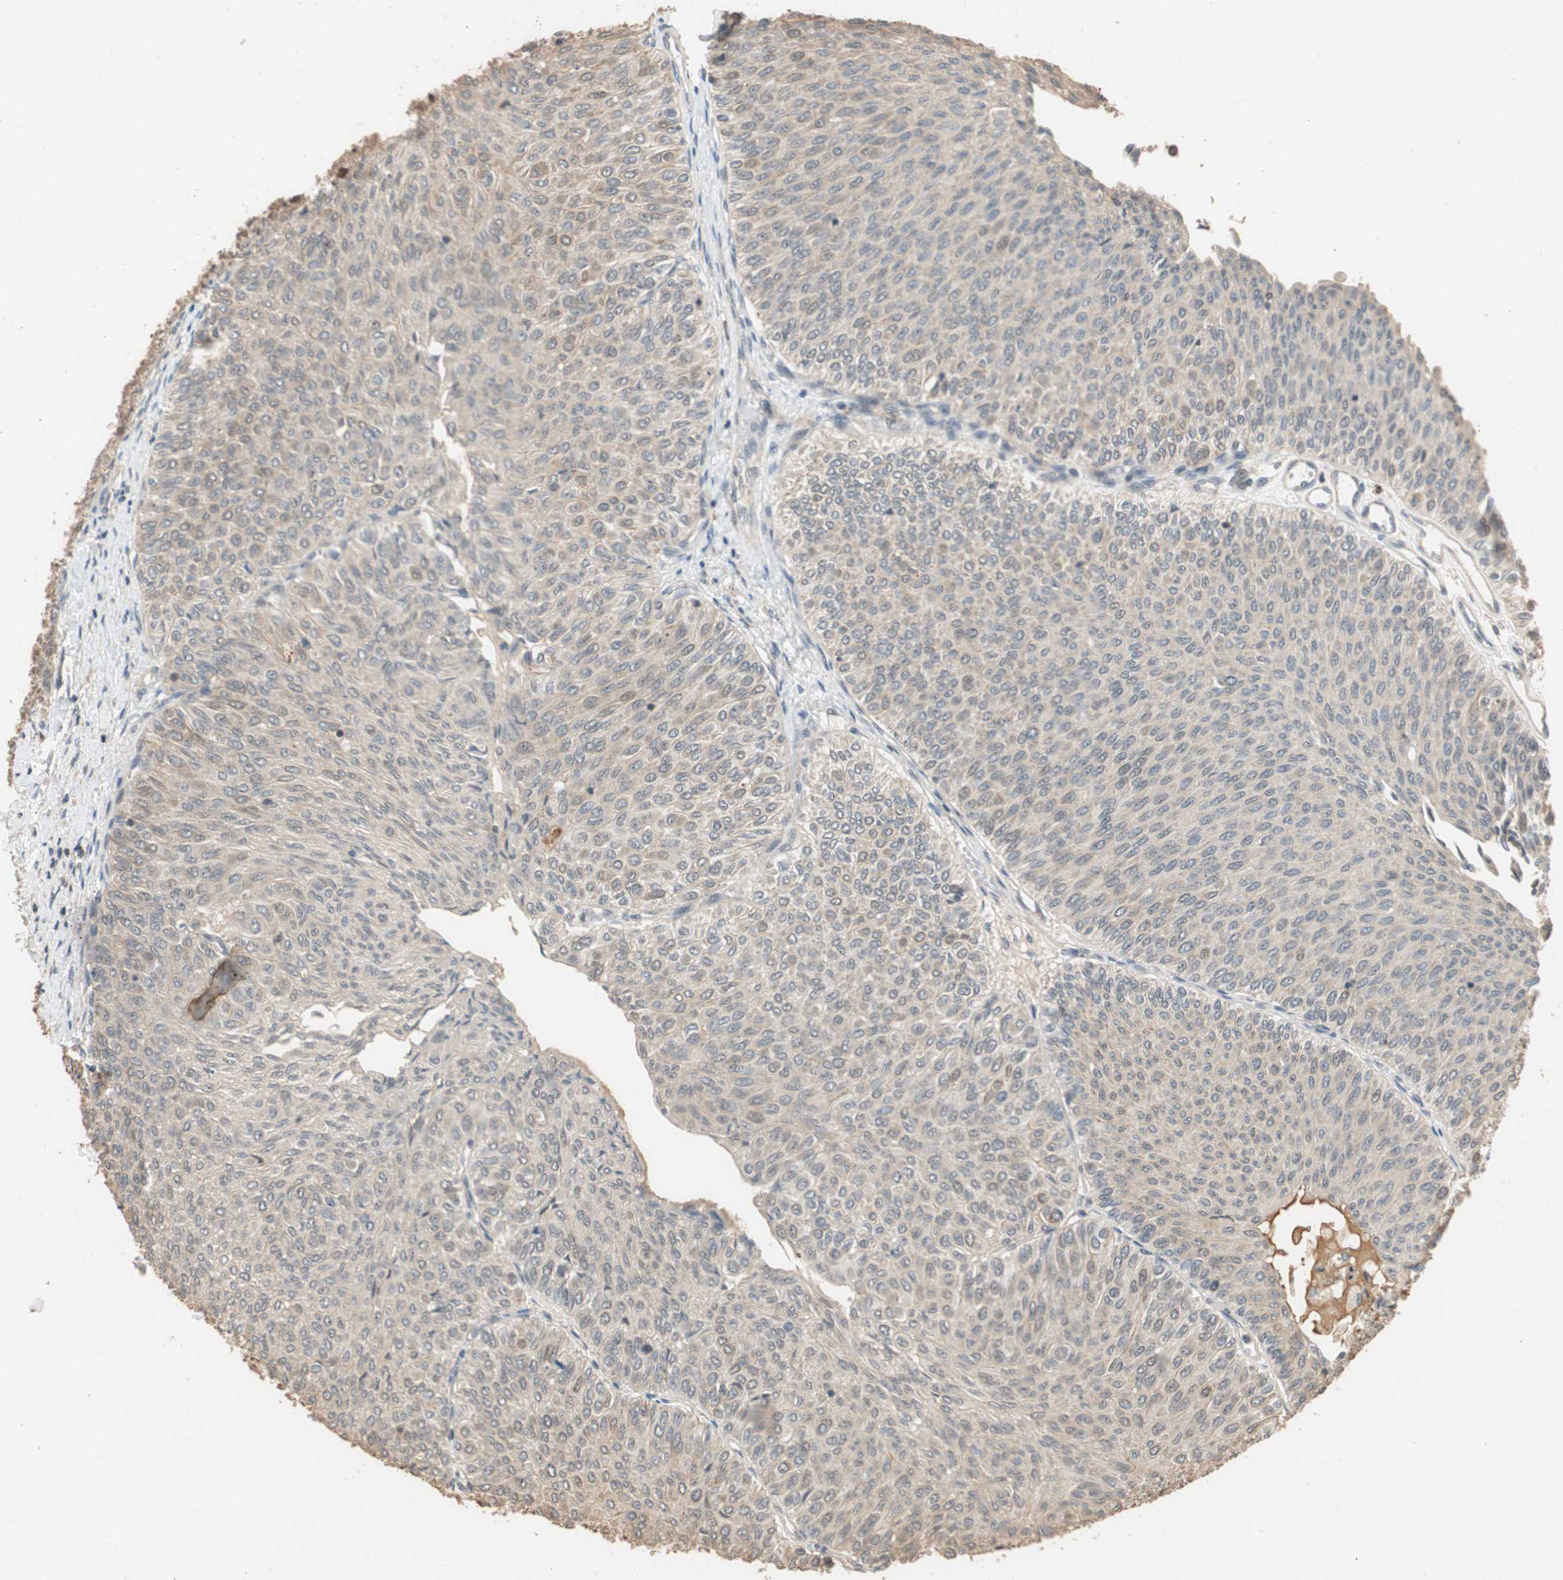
{"staining": {"intensity": "weak", "quantity": ">75%", "location": "cytoplasmic/membranous"}, "tissue": "urothelial cancer", "cell_type": "Tumor cells", "image_type": "cancer", "snomed": [{"axis": "morphology", "description": "Urothelial carcinoma, Low grade"}, {"axis": "topography", "description": "Urinary bladder"}], "caption": "Urothelial carcinoma (low-grade) stained for a protein (brown) reveals weak cytoplasmic/membranous positive positivity in about >75% of tumor cells.", "gene": "CDC5L", "patient": {"sex": "male", "age": 78}}